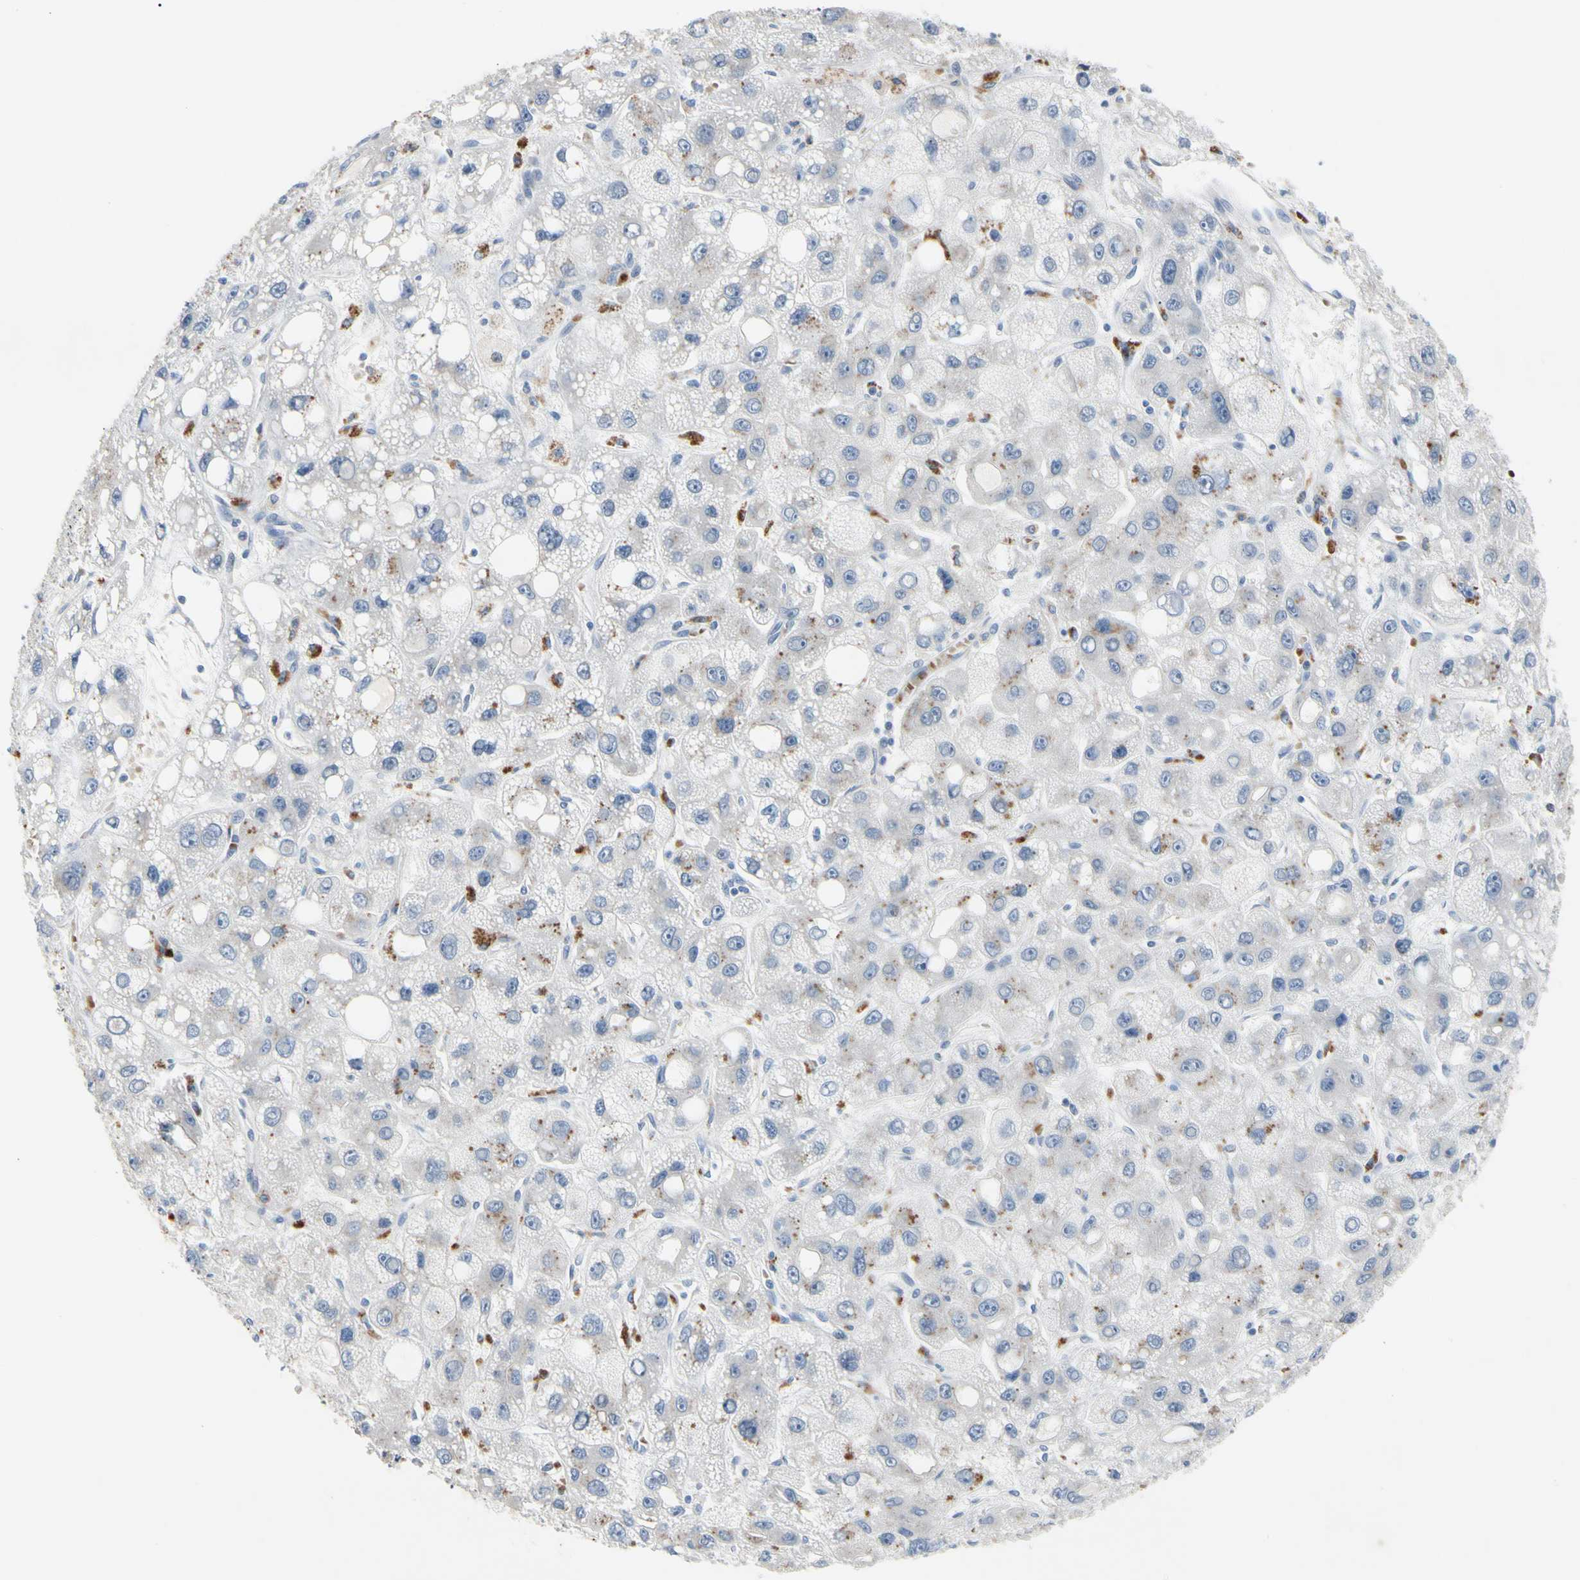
{"staining": {"intensity": "moderate", "quantity": "25%-75%", "location": "cytoplasmic/membranous"}, "tissue": "liver cancer", "cell_type": "Tumor cells", "image_type": "cancer", "snomed": [{"axis": "morphology", "description": "Carcinoma, Hepatocellular, NOS"}, {"axis": "topography", "description": "Liver"}], "caption": "Liver cancer stained with a protein marker reveals moderate staining in tumor cells.", "gene": "RETSAT", "patient": {"sex": "male", "age": 55}}